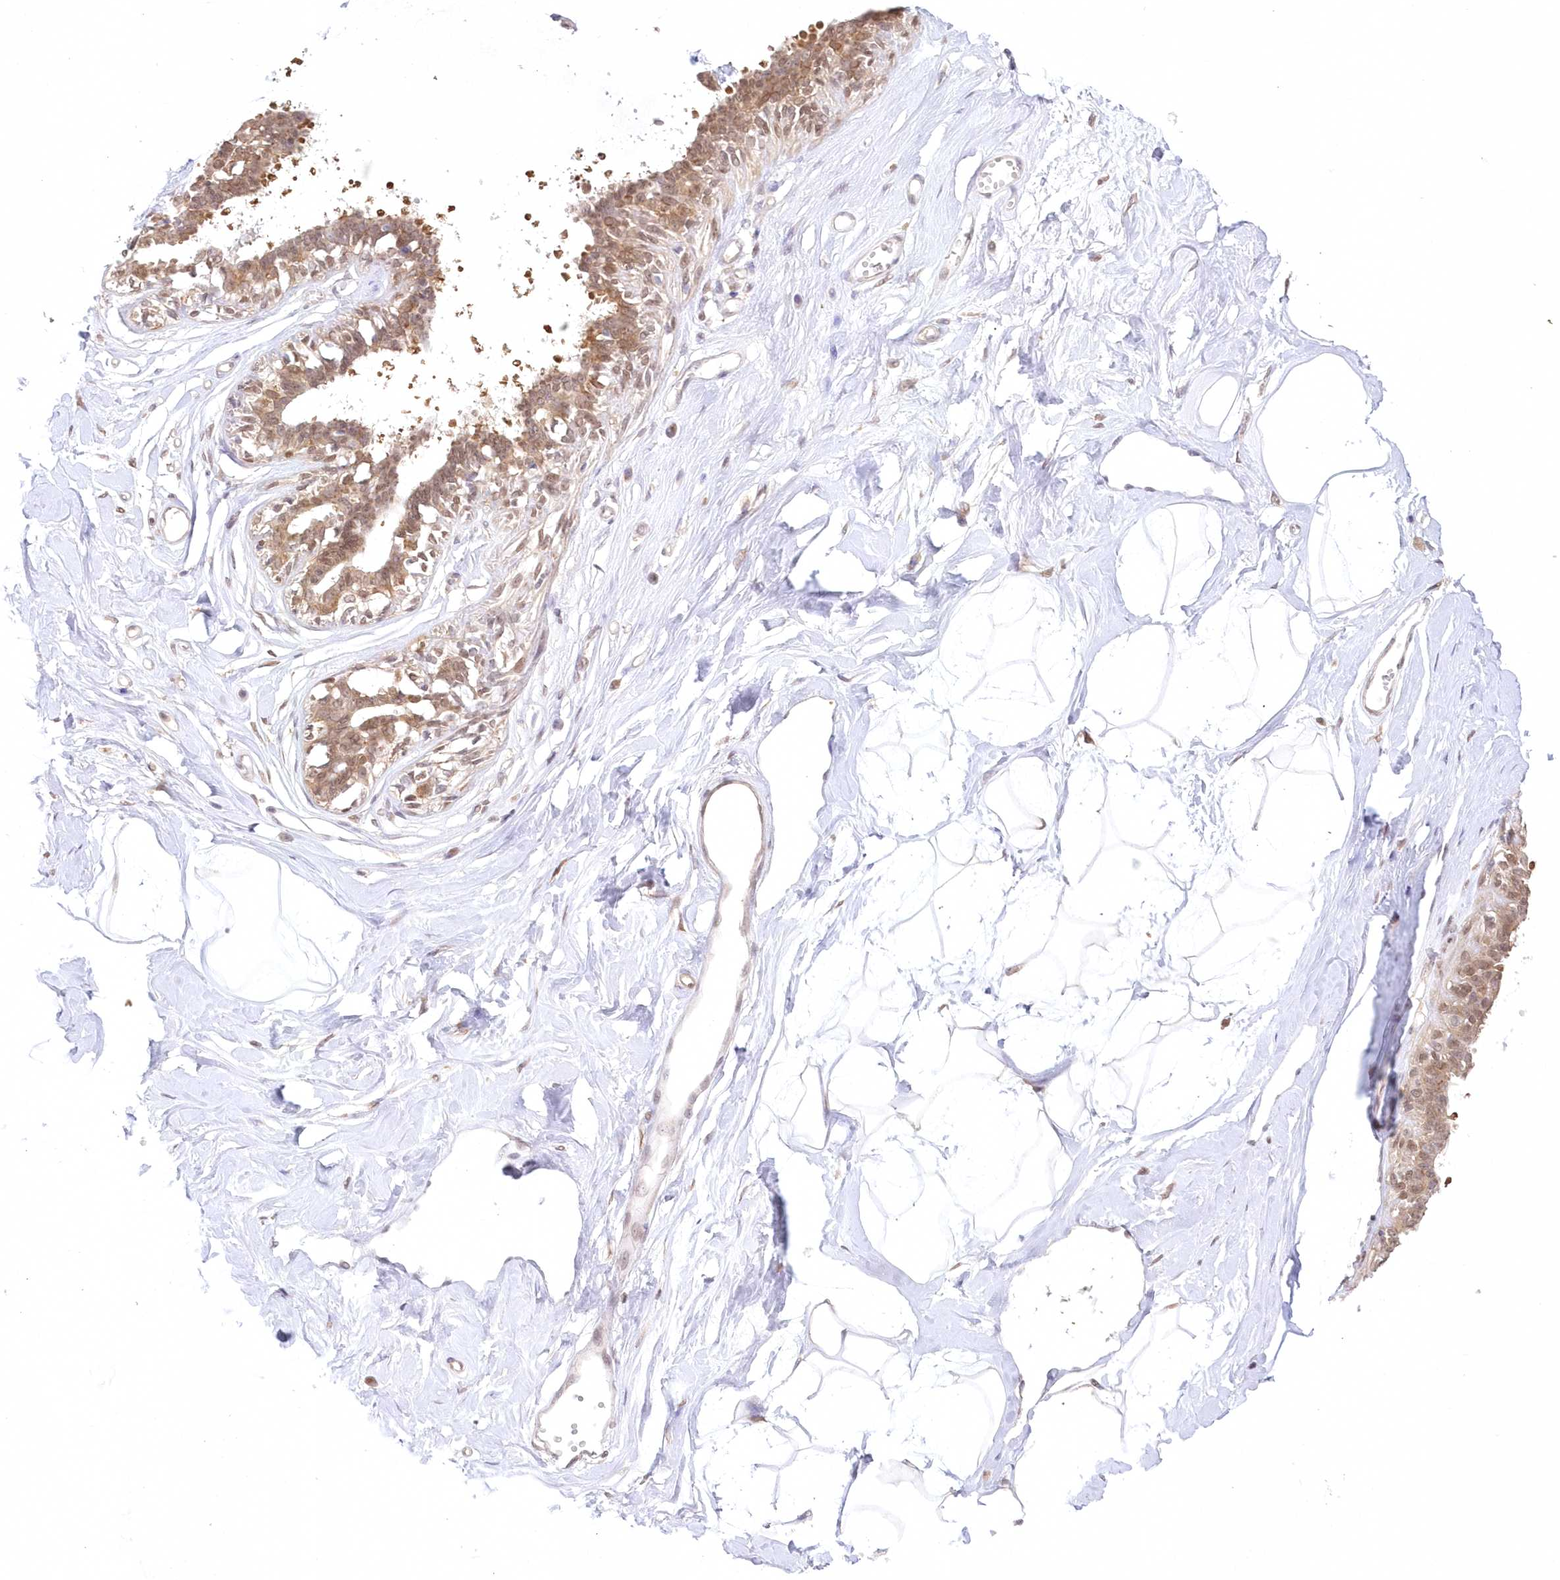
{"staining": {"intensity": "negative", "quantity": "none", "location": "none"}, "tissue": "breast", "cell_type": "Adipocytes", "image_type": "normal", "snomed": [{"axis": "morphology", "description": "Normal tissue, NOS"}, {"axis": "topography", "description": "Breast"}], "caption": "This image is of unremarkable breast stained with immunohistochemistry (IHC) to label a protein in brown with the nuclei are counter-stained blue. There is no staining in adipocytes. (Immunohistochemistry (ihc), brightfield microscopy, high magnification).", "gene": "RNPEP", "patient": {"sex": "female", "age": 45}}